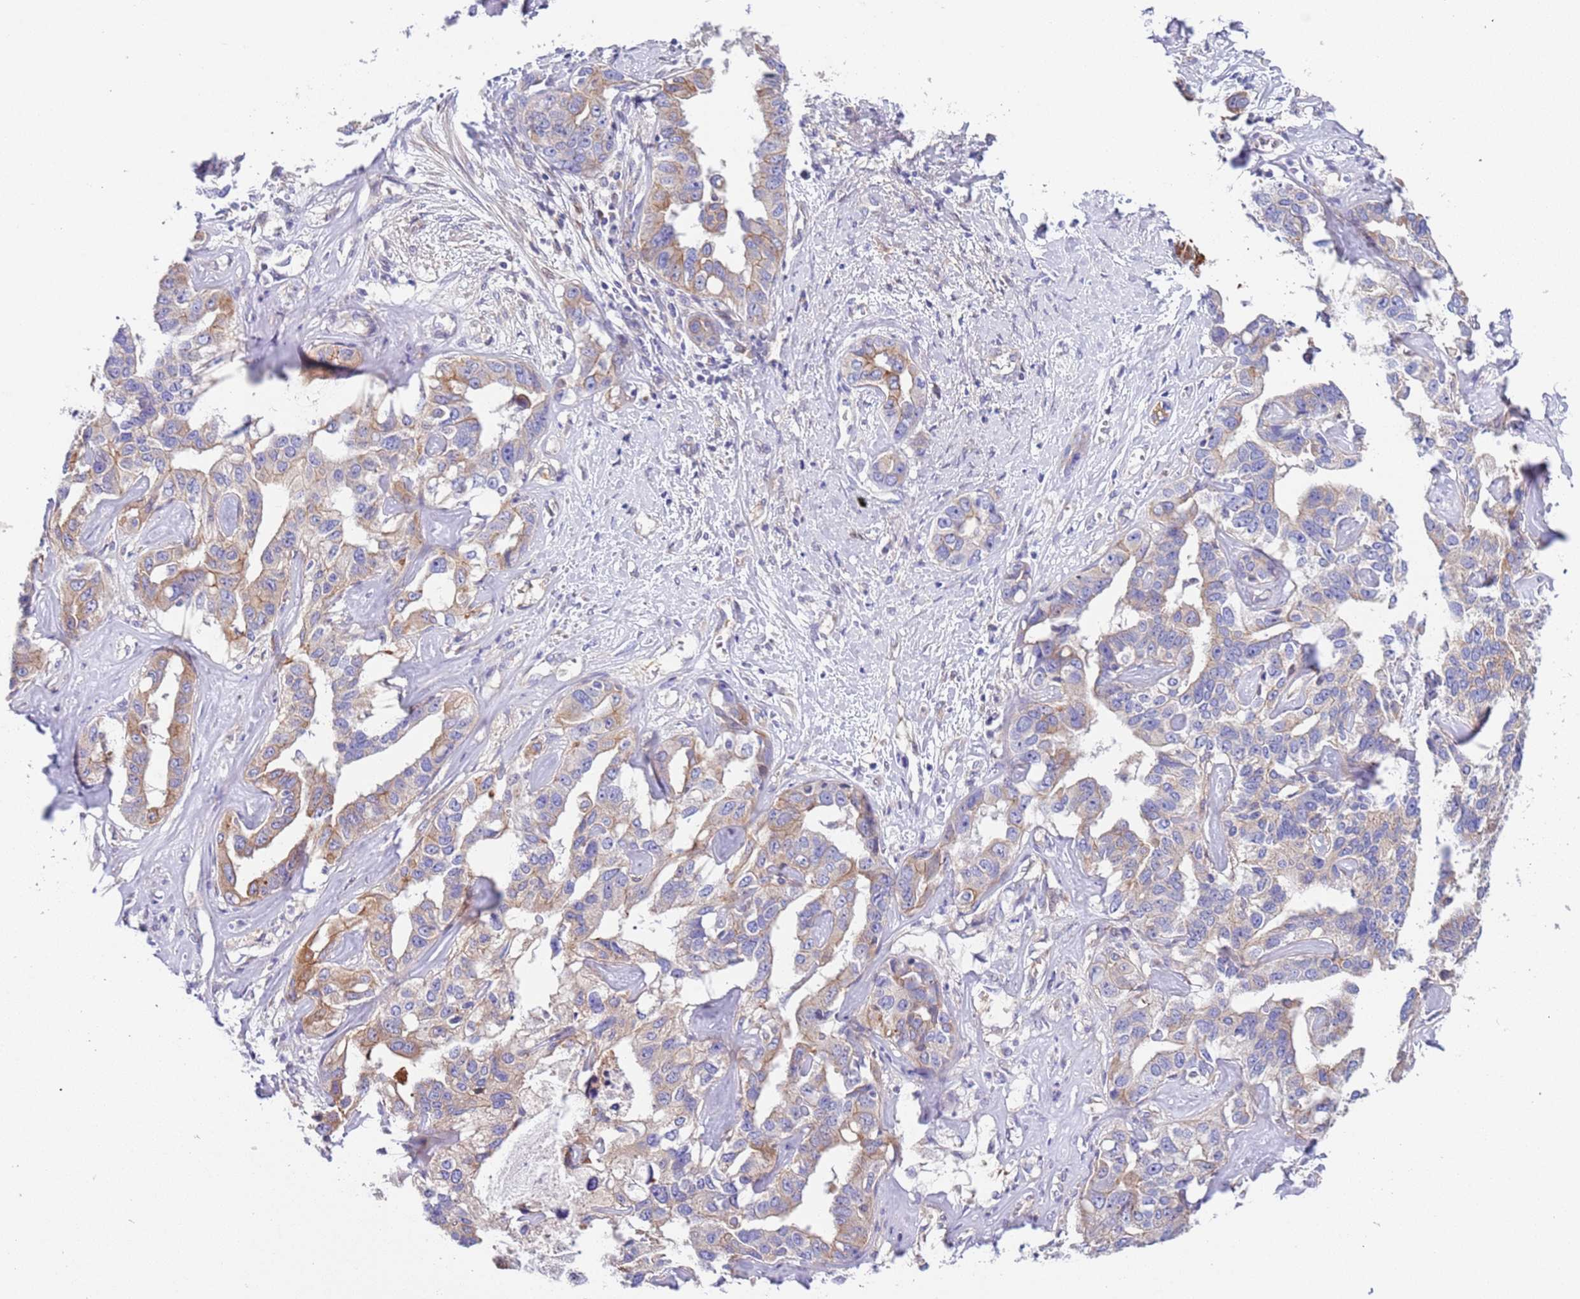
{"staining": {"intensity": "weak", "quantity": "25%-75%", "location": "cytoplasmic/membranous"}, "tissue": "liver cancer", "cell_type": "Tumor cells", "image_type": "cancer", "snomed": [{"axis": "morphology", "description": "Cholangiocarcinoma"}, {"axis": "topography", "description": "Liver"}], "caption": "Liver cholangiocarcinoma tissue reveals weak cytoplasmic/membranous staining in approximately 25%-75% of tumor cells, visualized by immunohistochemistry.", "gene": "LAMB4", "patient": {"sex": "male", "age": 59}}